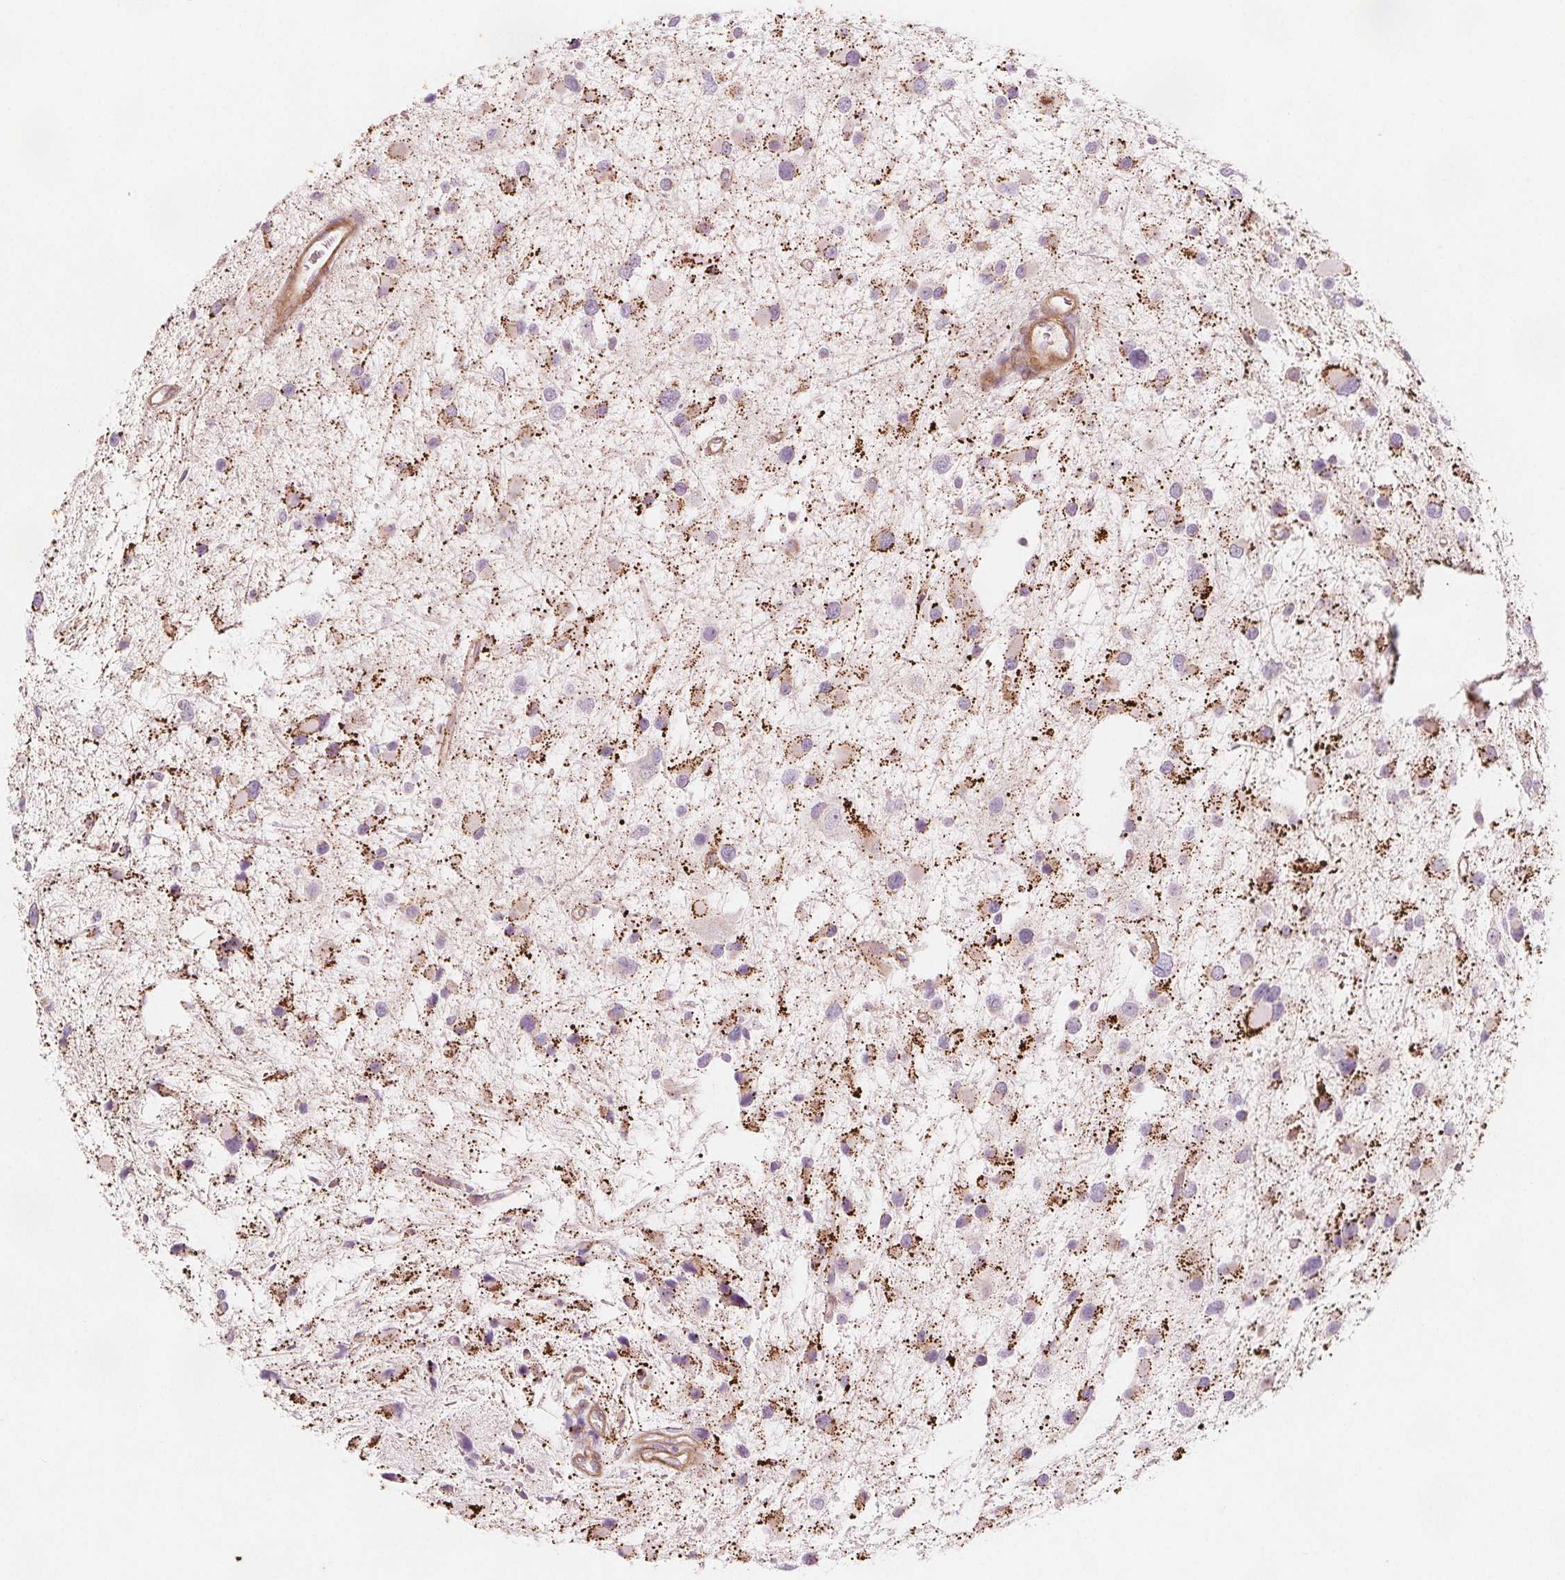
{"staining": {"intensity": "weak", "quantity": "25%-75%", "location": "cytoplasmic/membranous"}, "tissue": "glioma", "cell_type": "Tumor cells", "image_type": "cancer", "snomed": [{"axis": "morphology", "description": "Glioma, malignant, Low grade"}, {"axis": "topography", "description": "Brain"}], "caption": "There is low levels of weak cytoplasmic/membranous expression in tumor cells of glioma, as demonstrated by immunohistochemical staining (brown color).", "gene": "ADAM33", "patient": {"sex": "female", "age": 32}}